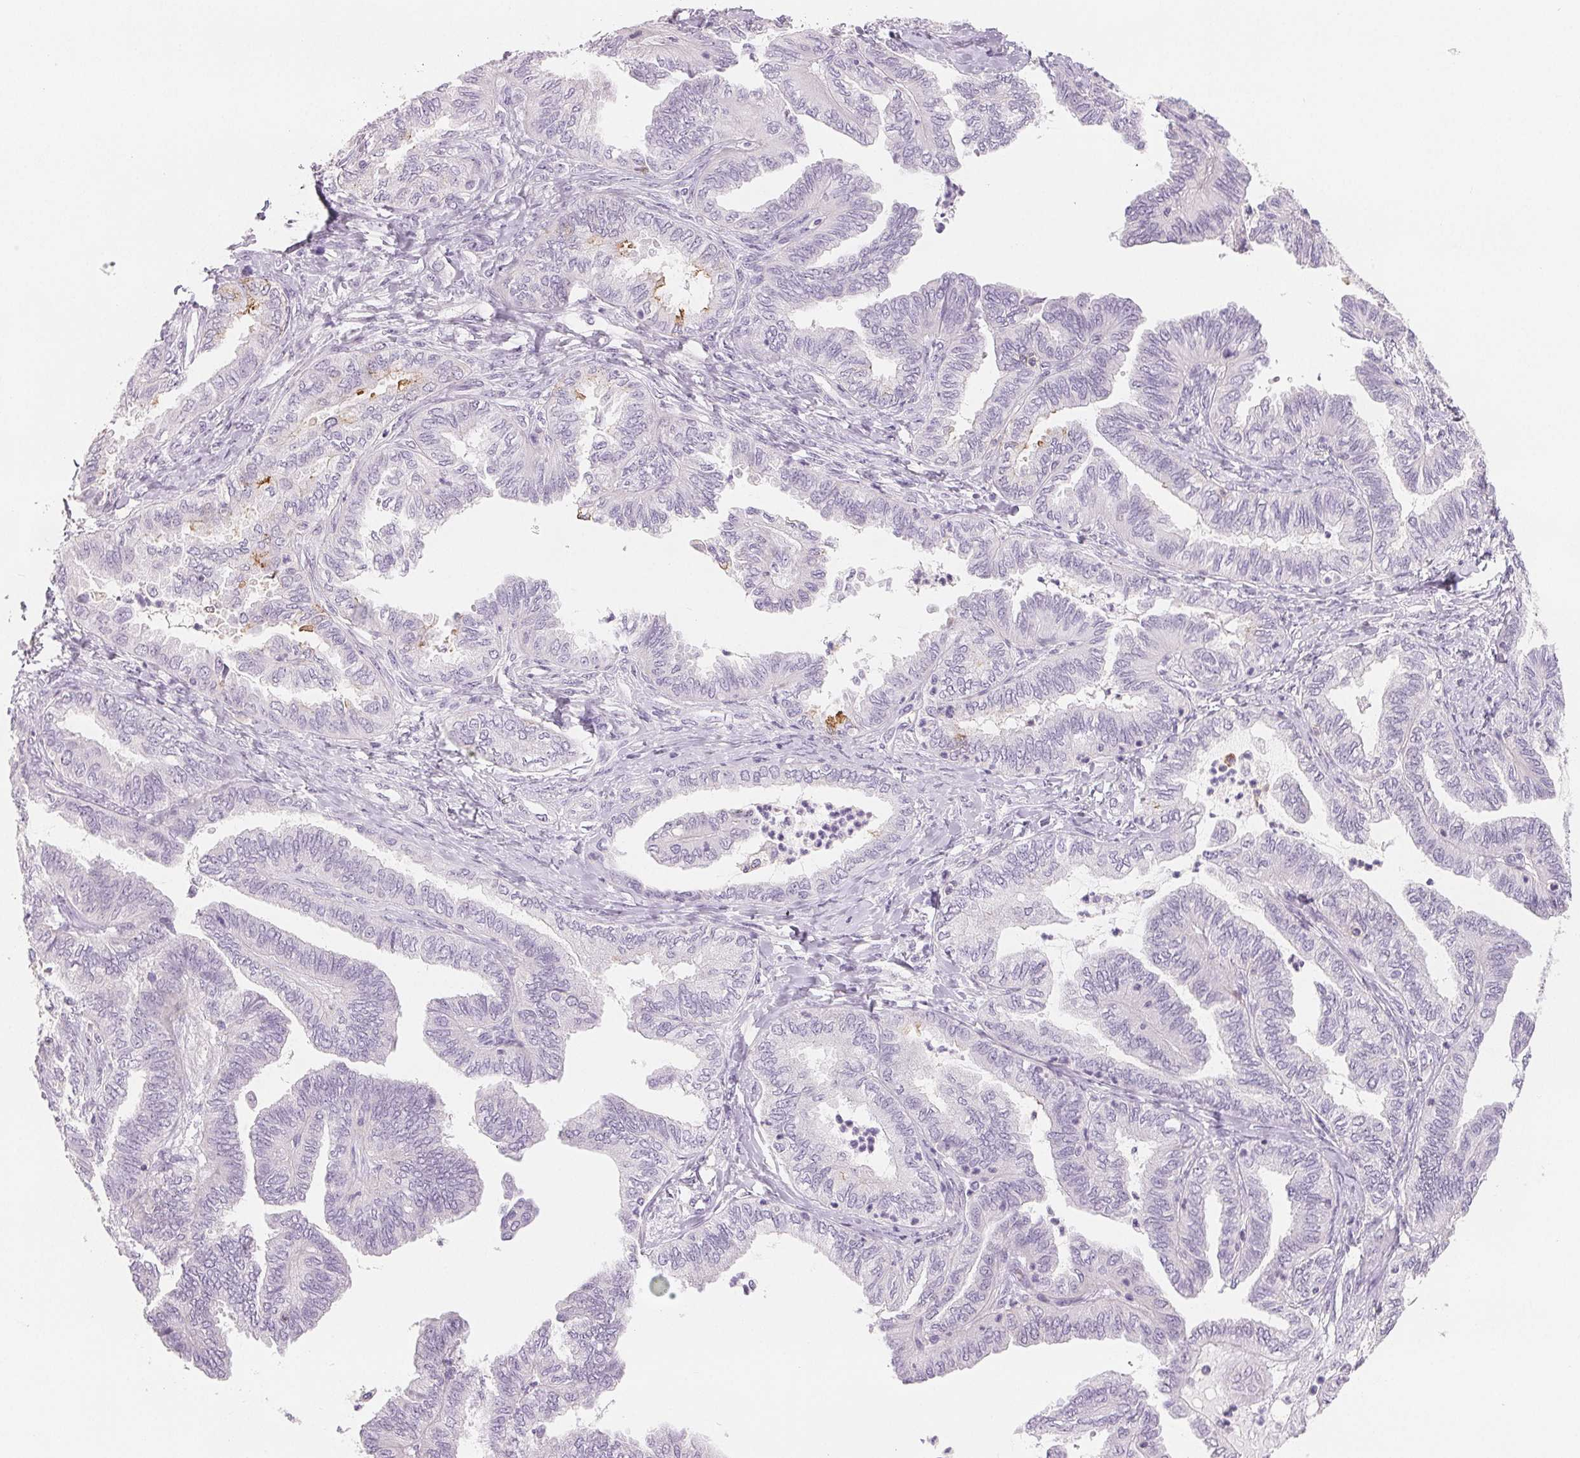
{"staining": {"intensity": "negative", "quantity": "none", "location": "none"}, "tissue": "ovarian cancer", "cell_type": "Tumor cells", "image_type": "cancer", "snomed": [{"axis": "morphology", "description": "Carcinoma, endometroid"}, {"axis": "topography", "description": "Ovary"}], "caption": "This is an immunohistochemistry image of ovarian cancer. There is no positivity in tumor cells.", "gene": "CD69", "patient": {"sex": "female", "age": 70}}